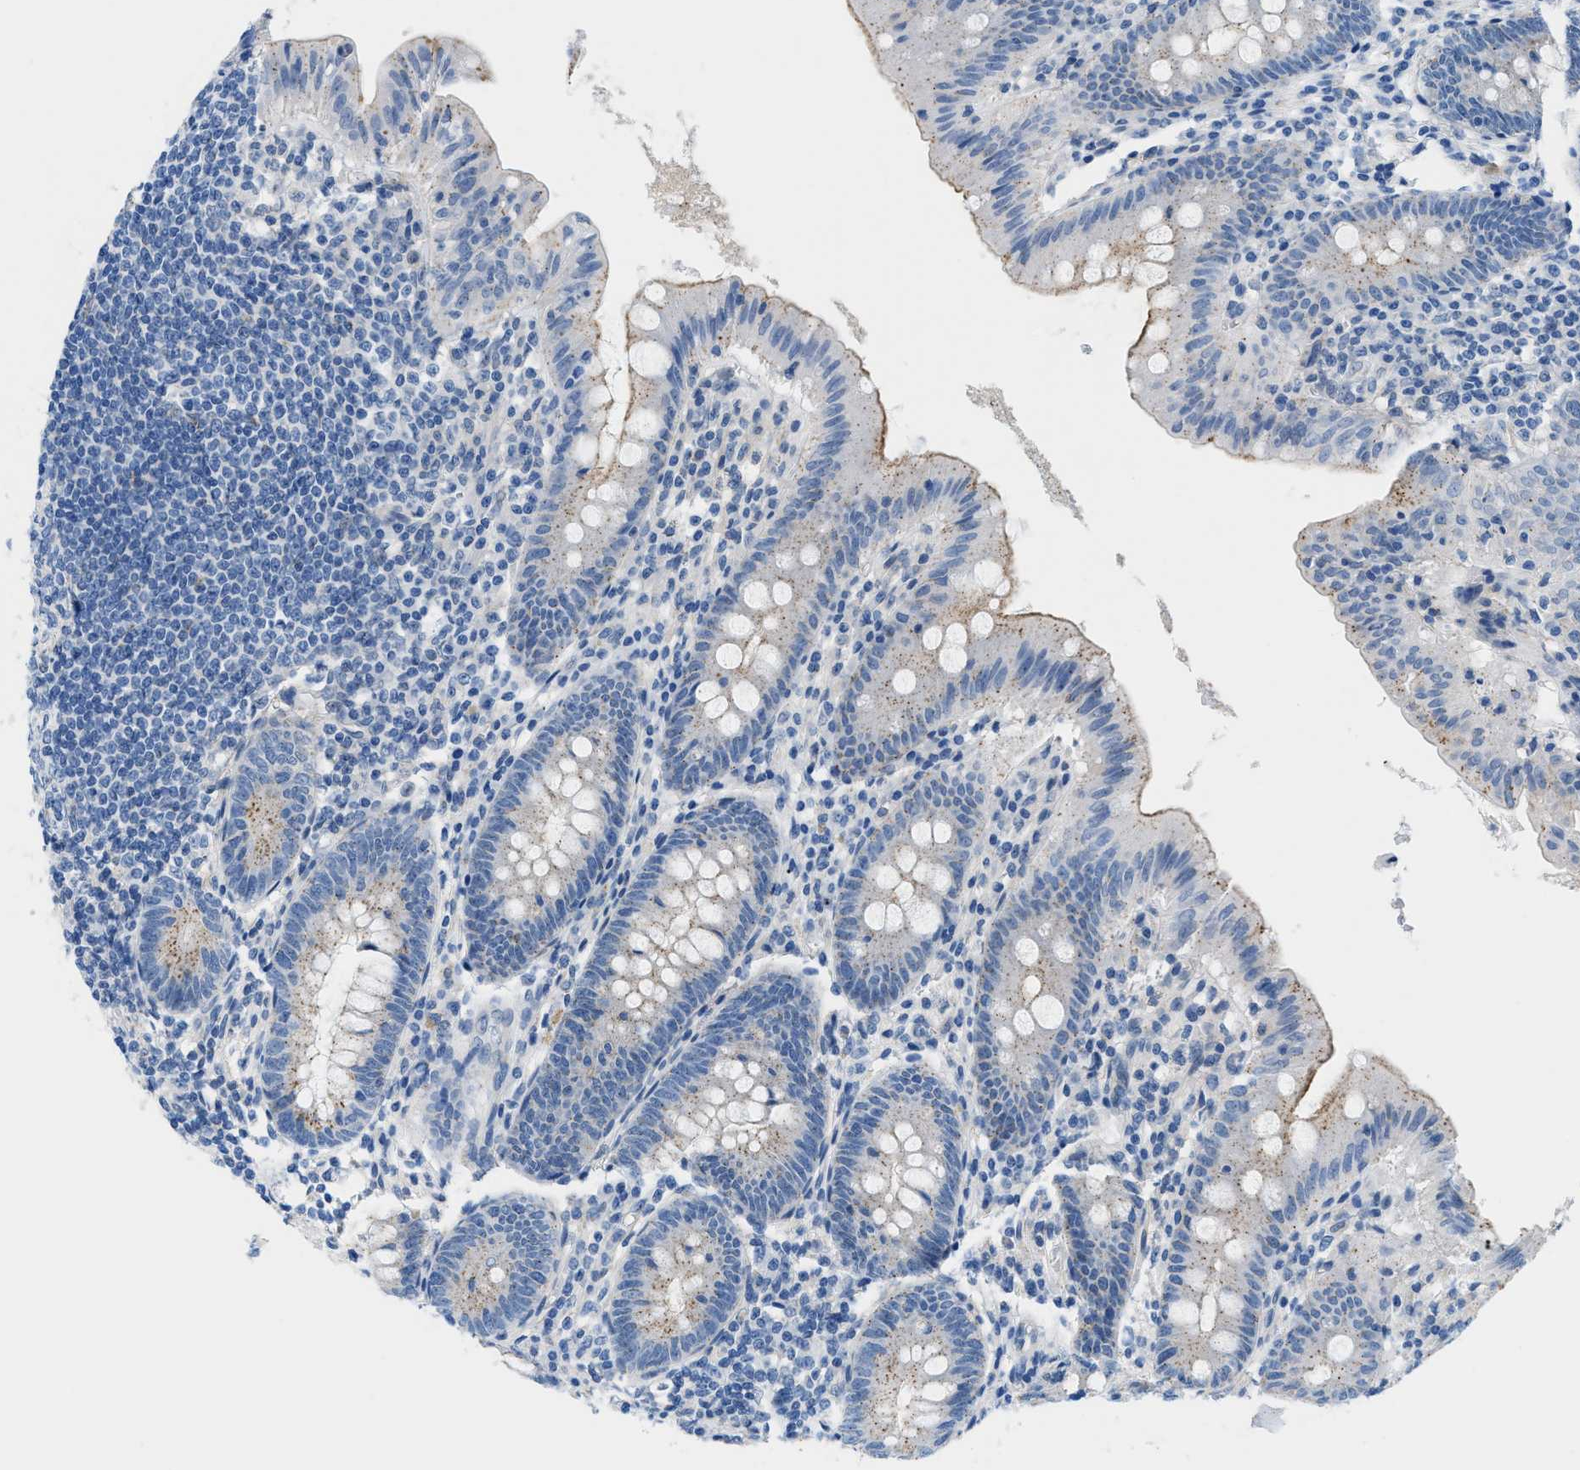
{"staining": {"intensity": "moderate", "quantity": "<25%", "location": "cytoplasmic/membranous"}, "tissue": "appendix", "cell_type": "Glandular cells", "image_type": "normal", "snomed": [{"axis": "morphology", "description": "Normal tissue, NOS"}, {"axis": "topography", "description": "Appendix"}], "caption": "Moderate cytoplasmic/membranous expression is seen in about <25% of glandular cells in unremarkable appendix. (DAB (3,3'-diaminobenzidine) IHC with brightfield microscopy, high magnification).", "gene": "FDCSP", "patient": {"sex": "male", "age": 56}}